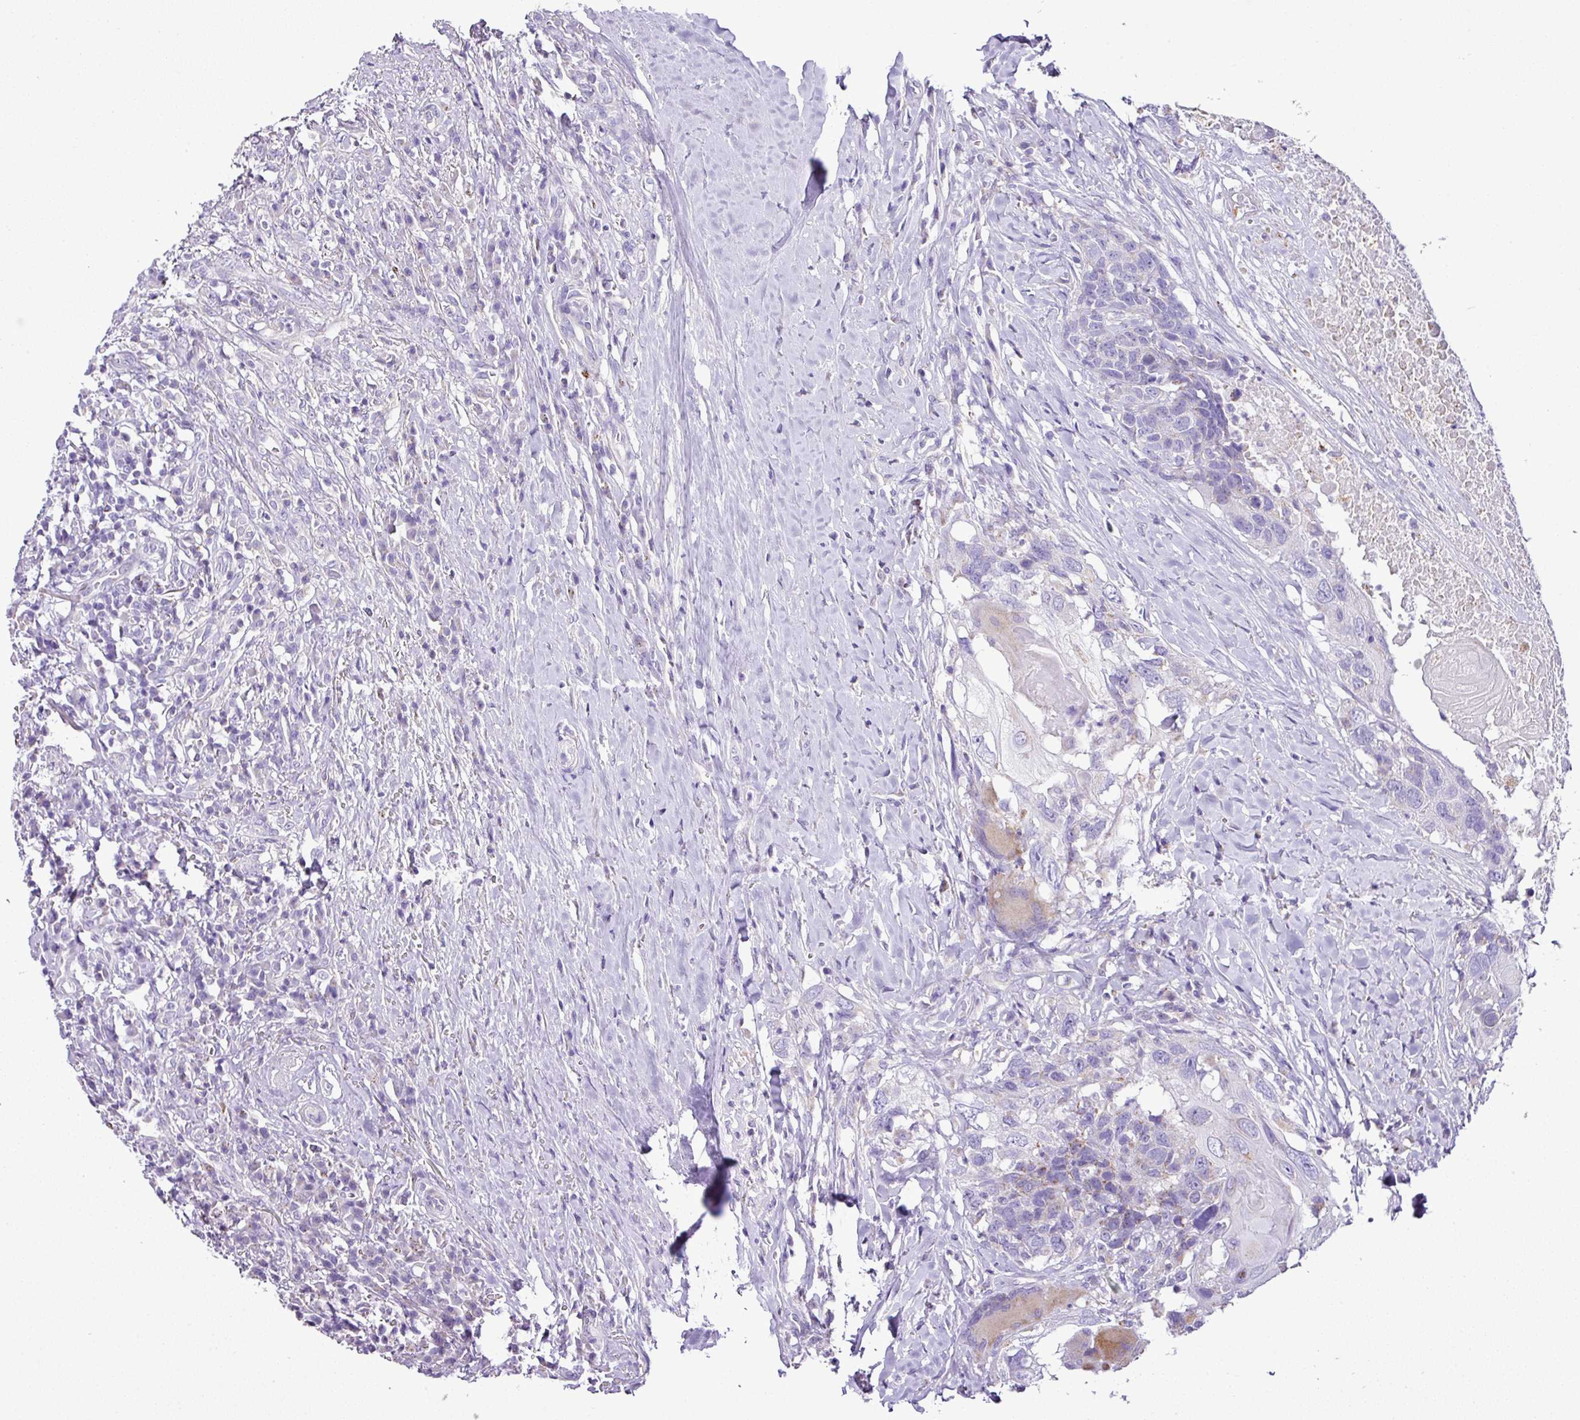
{"staining": {"intensity": "negative", "quantity": "none", "location": "none"}, "tissue": "head and neck cancer", "cell_type": "Tumor cells", "image_type": "cancer", "snomed": [{"axis": "morphology", "description": "Squamous cell carcinoma, NOS"}, {"axis": "topography", "description": "Head-Neck"}], "caption": "Immunohistochemistry (IHC) histopathology image of neoplastic tissue: head and neck squamous cell carcinoma stained with DAB (3,3'-diaminobenzidine) demonstrates no significant protein positivity in tumor cells. The staining is performed using DAB brown chromogen with nuclei counter-stained in using hematoxylin.", "gene": "PGAP4", "patient": {"sex": "male", "age": 66}}